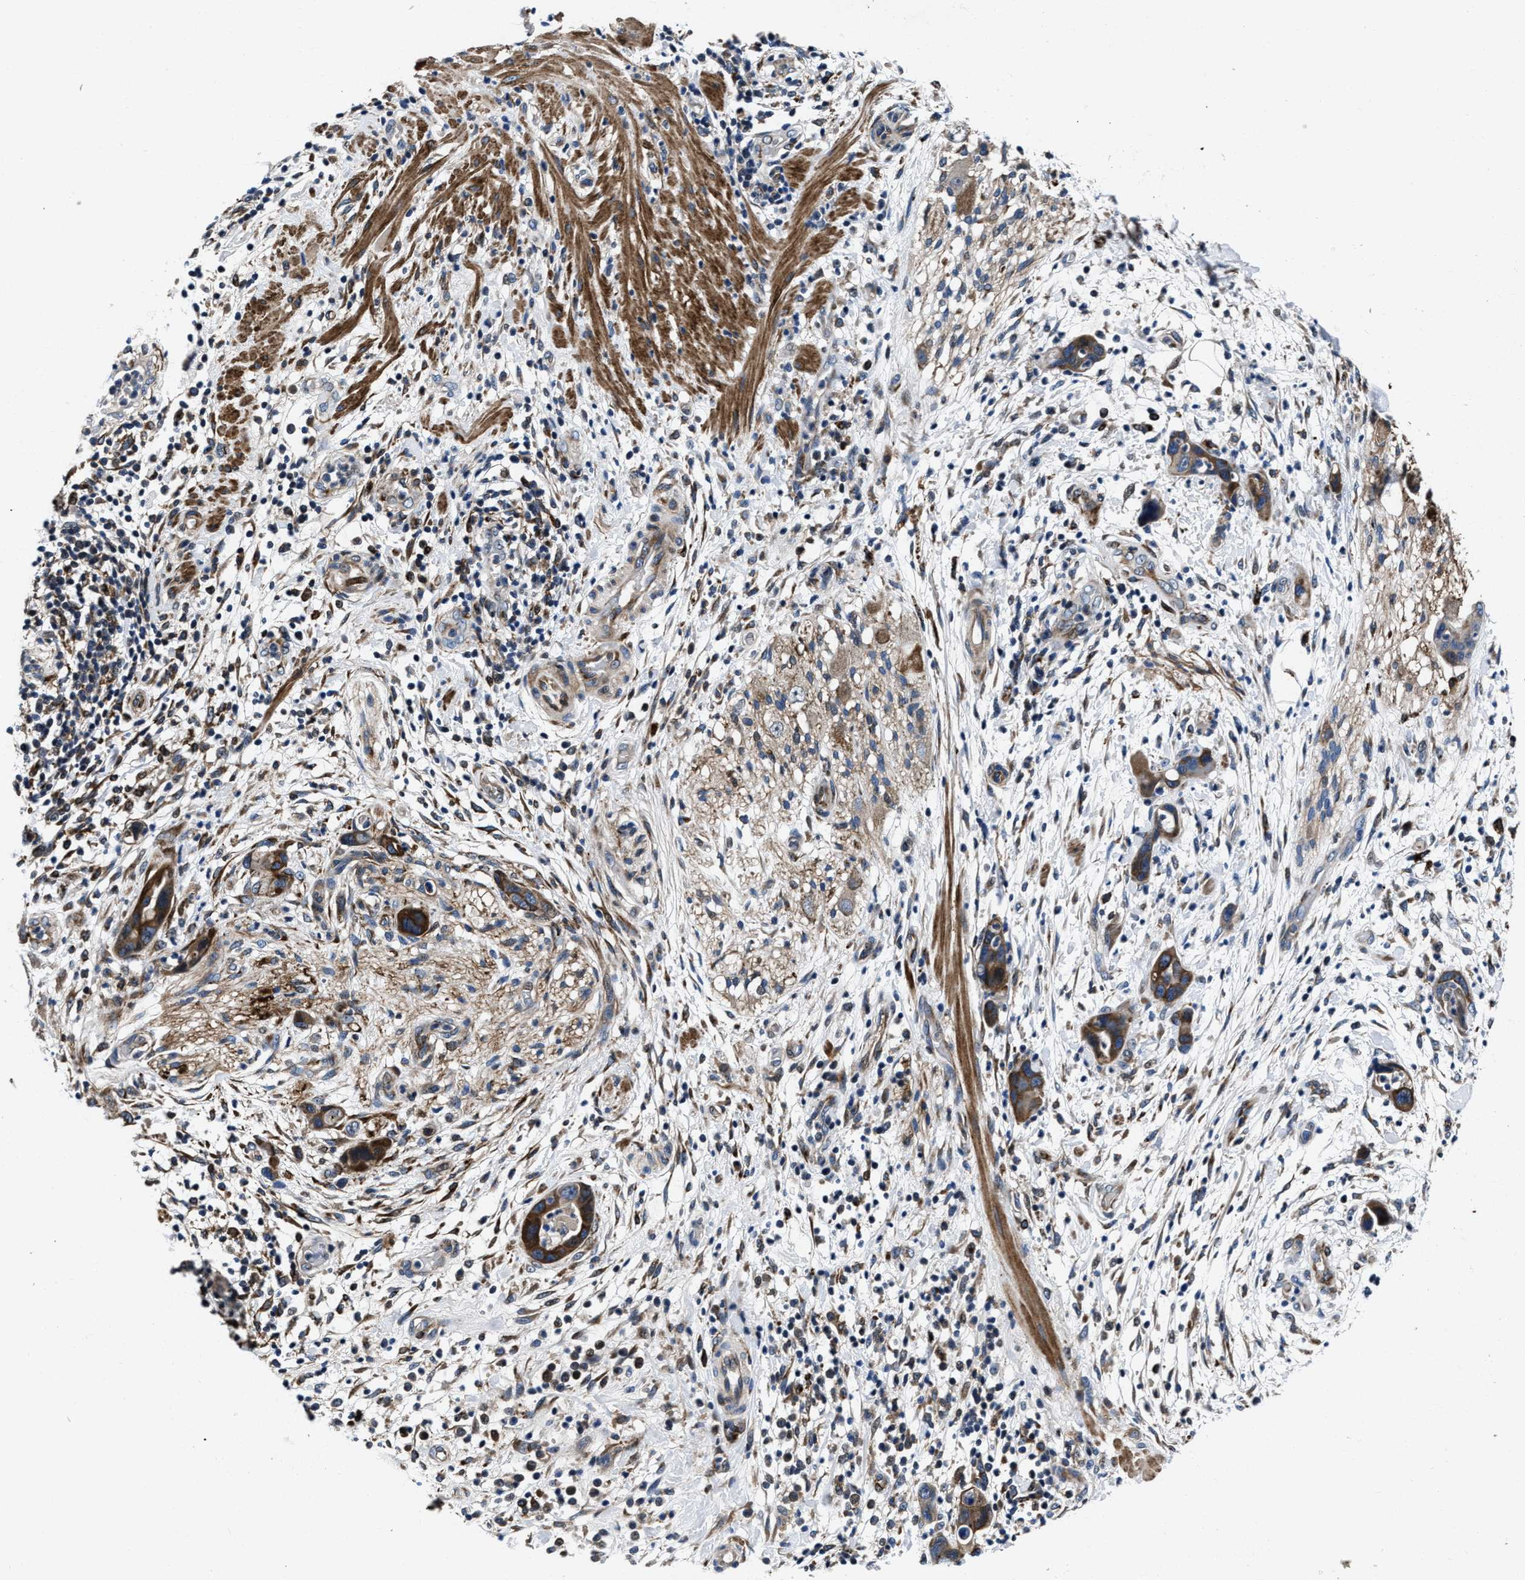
{"staining": {"intensity": "strong", "quantity": ">75%", "location": "cytoplasmic/membranous"}, "tissue": "pancreatic cancer", "cell_type": "Tumor cells", "image_type": "cancer", "snomed": [{"axis": "morphology", "description": "Adenocarcinoma, NOS"}, {"axis": "topography", "description": "Pancreas"}], "caption": "A high amount of strong cytoplasmic/membranous expression is present in approximately >75% of tumor cells in pancreatic cancer tissue. The protein is stained brown, and the nuclei are stained in blue (DAB (3,3'-diaminobenzidine) IHC with brightfield microscopy, high magnification).", "gene": "C2orf66", "patient": {"sex": "female", "age": 71}}